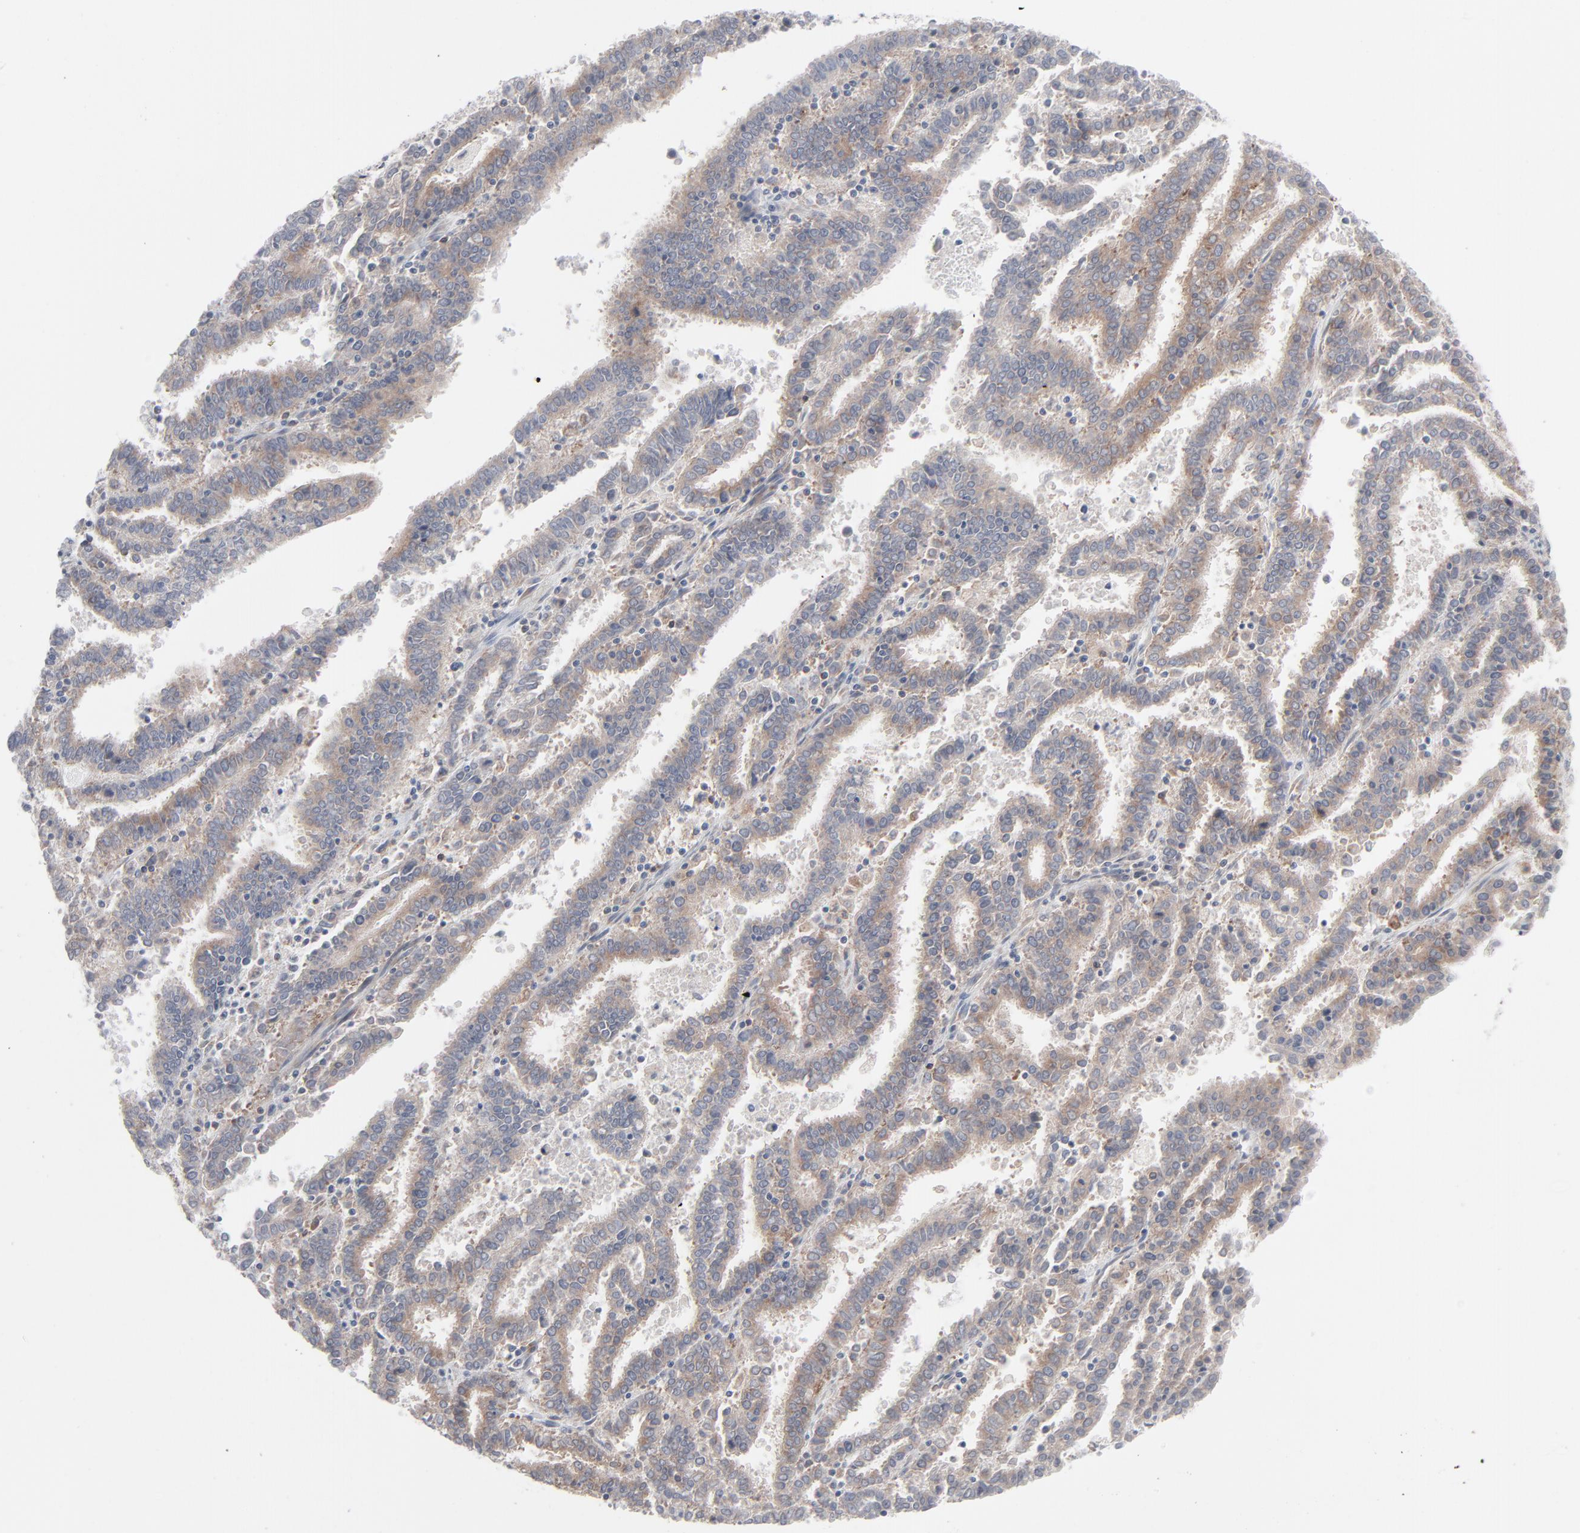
{"staining": {"intensity": "weak", "quantity": ">75%", "location": "cytoplasmic/membranous"}, "tissue": "endometrial cancer", "cell_type": "Tumor cells", "image_type": "cancer", "snomed": [{"axis": "morphology", "description": "Adenocarcinoma, NOS"}, {"axis": "topography", "description": "Uterus"}], "caption": "Protein expression analysis of human endometrial cancer (adenocarcinoma) reveals weak cytoplasmic/membranous staining in approximately >75% of tumor cells.", "gene": "KDSR", "patient": {"sex": "female", "age": 83}}